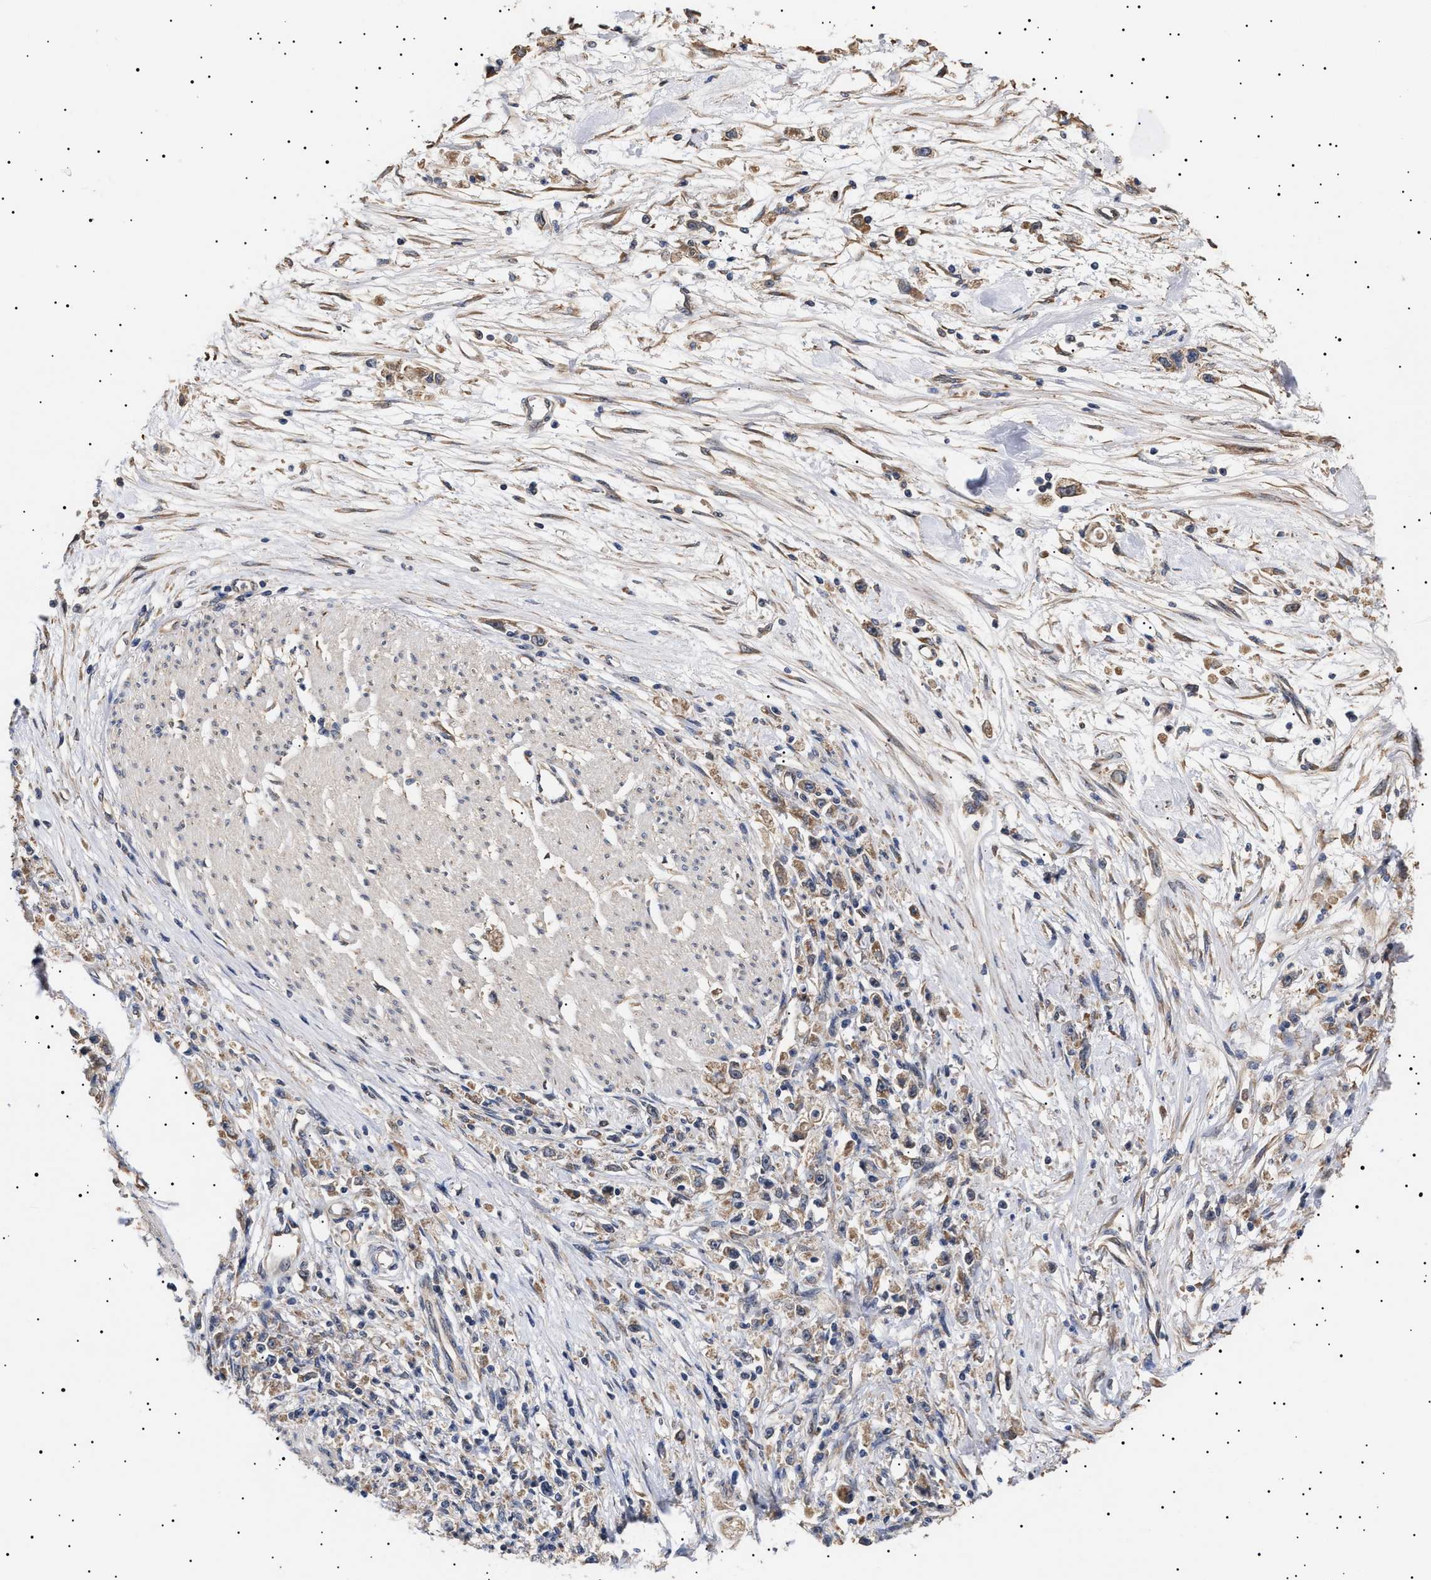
{"staining": {"intensity": "moderate", "quantity": ">75%", "location": "cytoplasmic/membranous"}, "tissue": "stomach cancer", "cell_type": "Tumor cells", "image_type": "cancer", "snomed": [{"axis": "morphology", "description": "Adenocarcinoma, NOS"}, {"axis": "topography", "description": "Stomach"}], "caption": "Immunohistochemistry of human stomach cancer (adenocarcinoma) displays medium levels of moderate cytoplasmic/membranous expression in about >75% of tumor cells.", "gene": "KRBA1", "patient": {"sex": "female", "age": 59}}